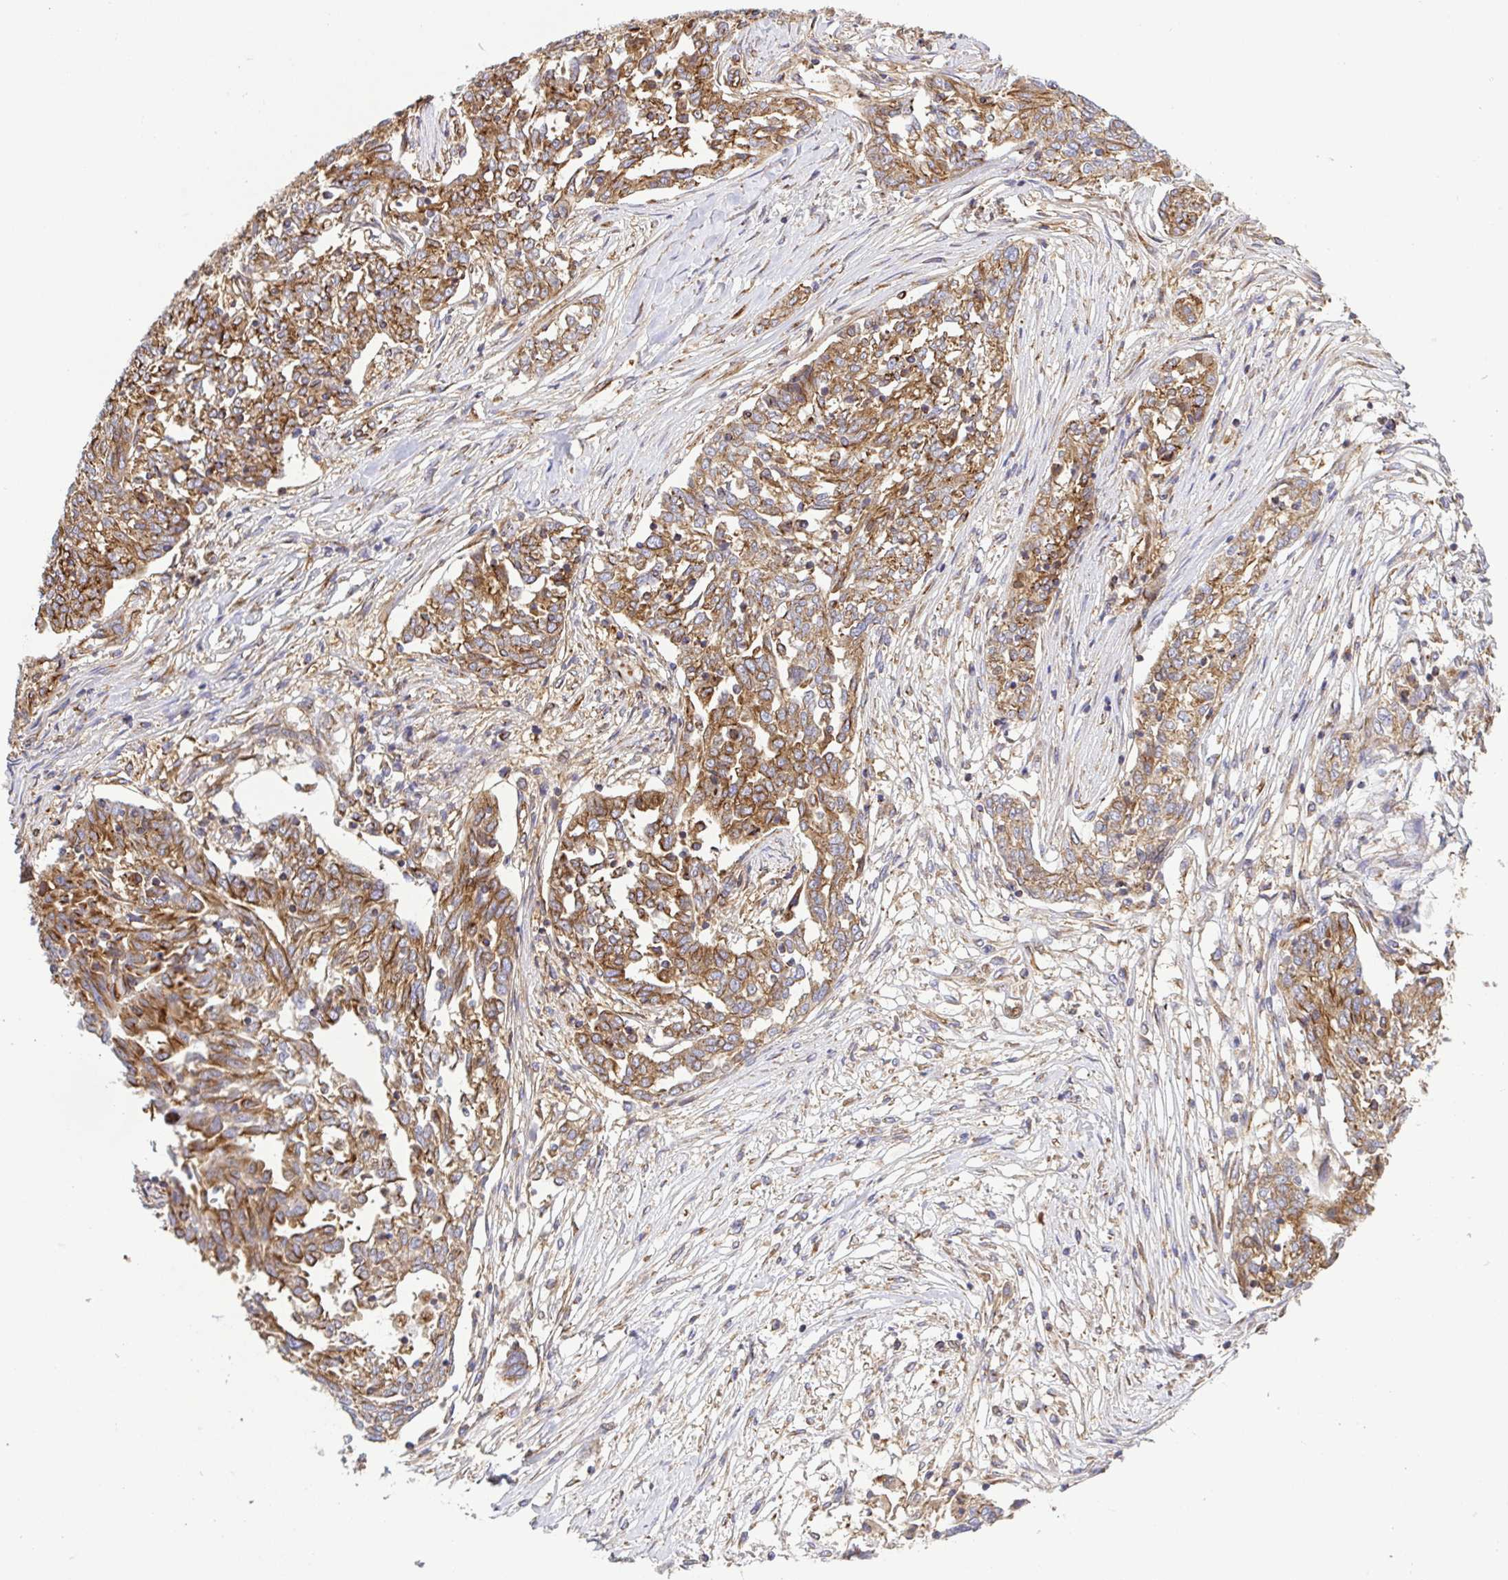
{"staining": {"intensity": "moderate", "quantity": ">75%", "location": "cytoplasmic/membranous"}, "tissue": "ovarian cancer", "cell_type": "Tumor cells", "image_type": "cancer", "snomed": [{"axis": "morphology", "description": "Cystadenocarcinoma, serous, NOS"}, {"axis": "topography", "description": "Ovary"}], "caption": "A high-resolution histopathology image shows IHC staining of ovarian cancer, which reveals moderate cytoplasmic/membranous expression in about >75% of tumor cells. The protein is stained brown, and the nuclei are stained in blue (DAB (3,3'-diaminobenzidine) IHC with brightfield microscopy, high magnification).", "gene": "KIF5B", "patient": {"sex": "female", "age": 67}}